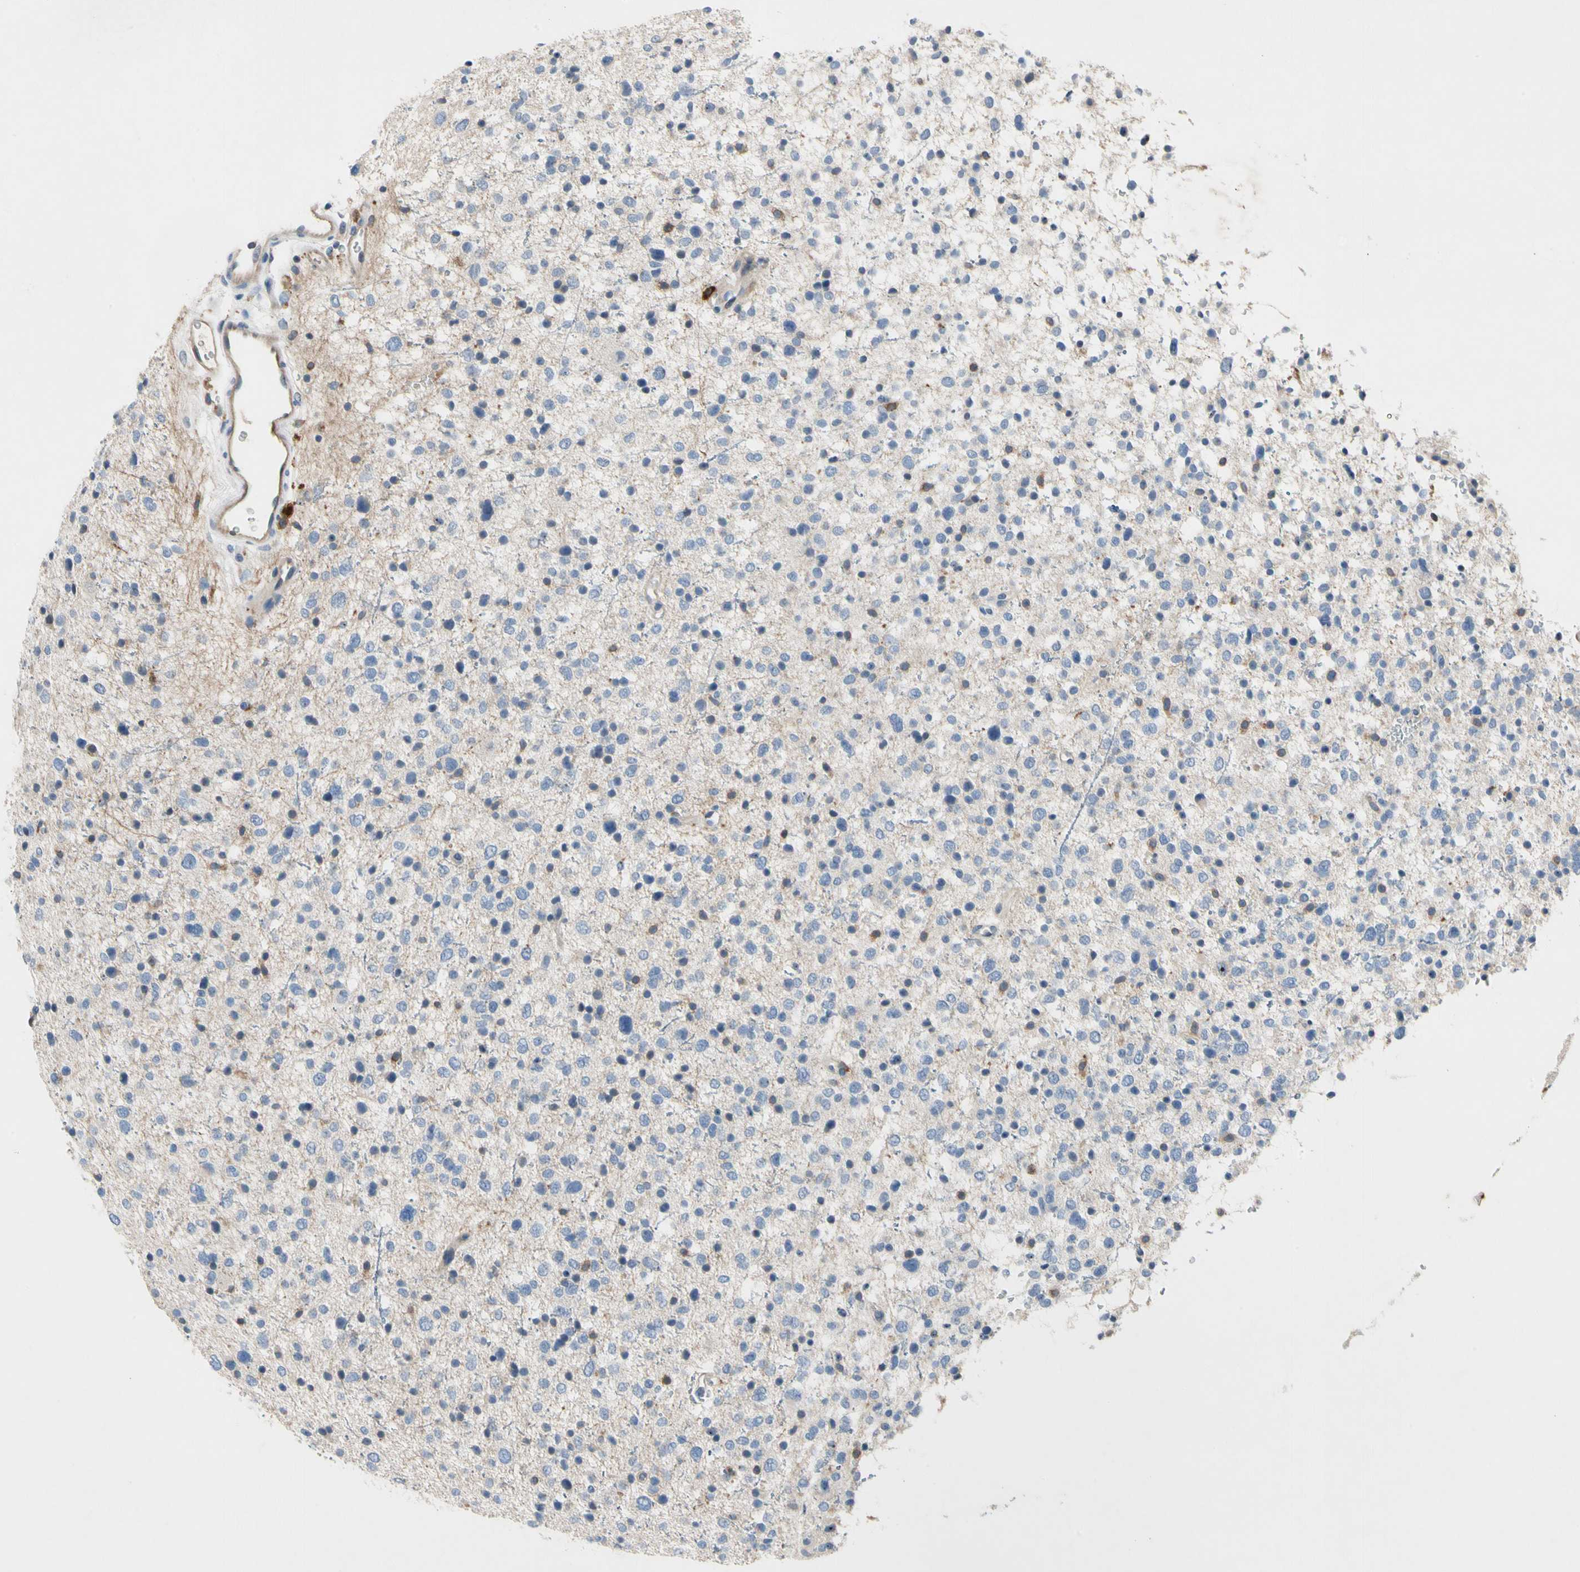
{"staining": {"intensity": "weak", "quantity": "<25%", "location": "cytoplasmic/membranous"}, "tissue": "glioma", "cell_type": "Tumor cells", "image_type": "cancer", "snomed": [{"axis": "morphology", "description": "Glioma, malignant, Low grade"}, {"axis": "topography", "description": "Brain"}], "caption": "Tumor cells show no significant protein expression in glioma.", "gene": "GAS6", "patient": {"sex": "female", "age": 37}}